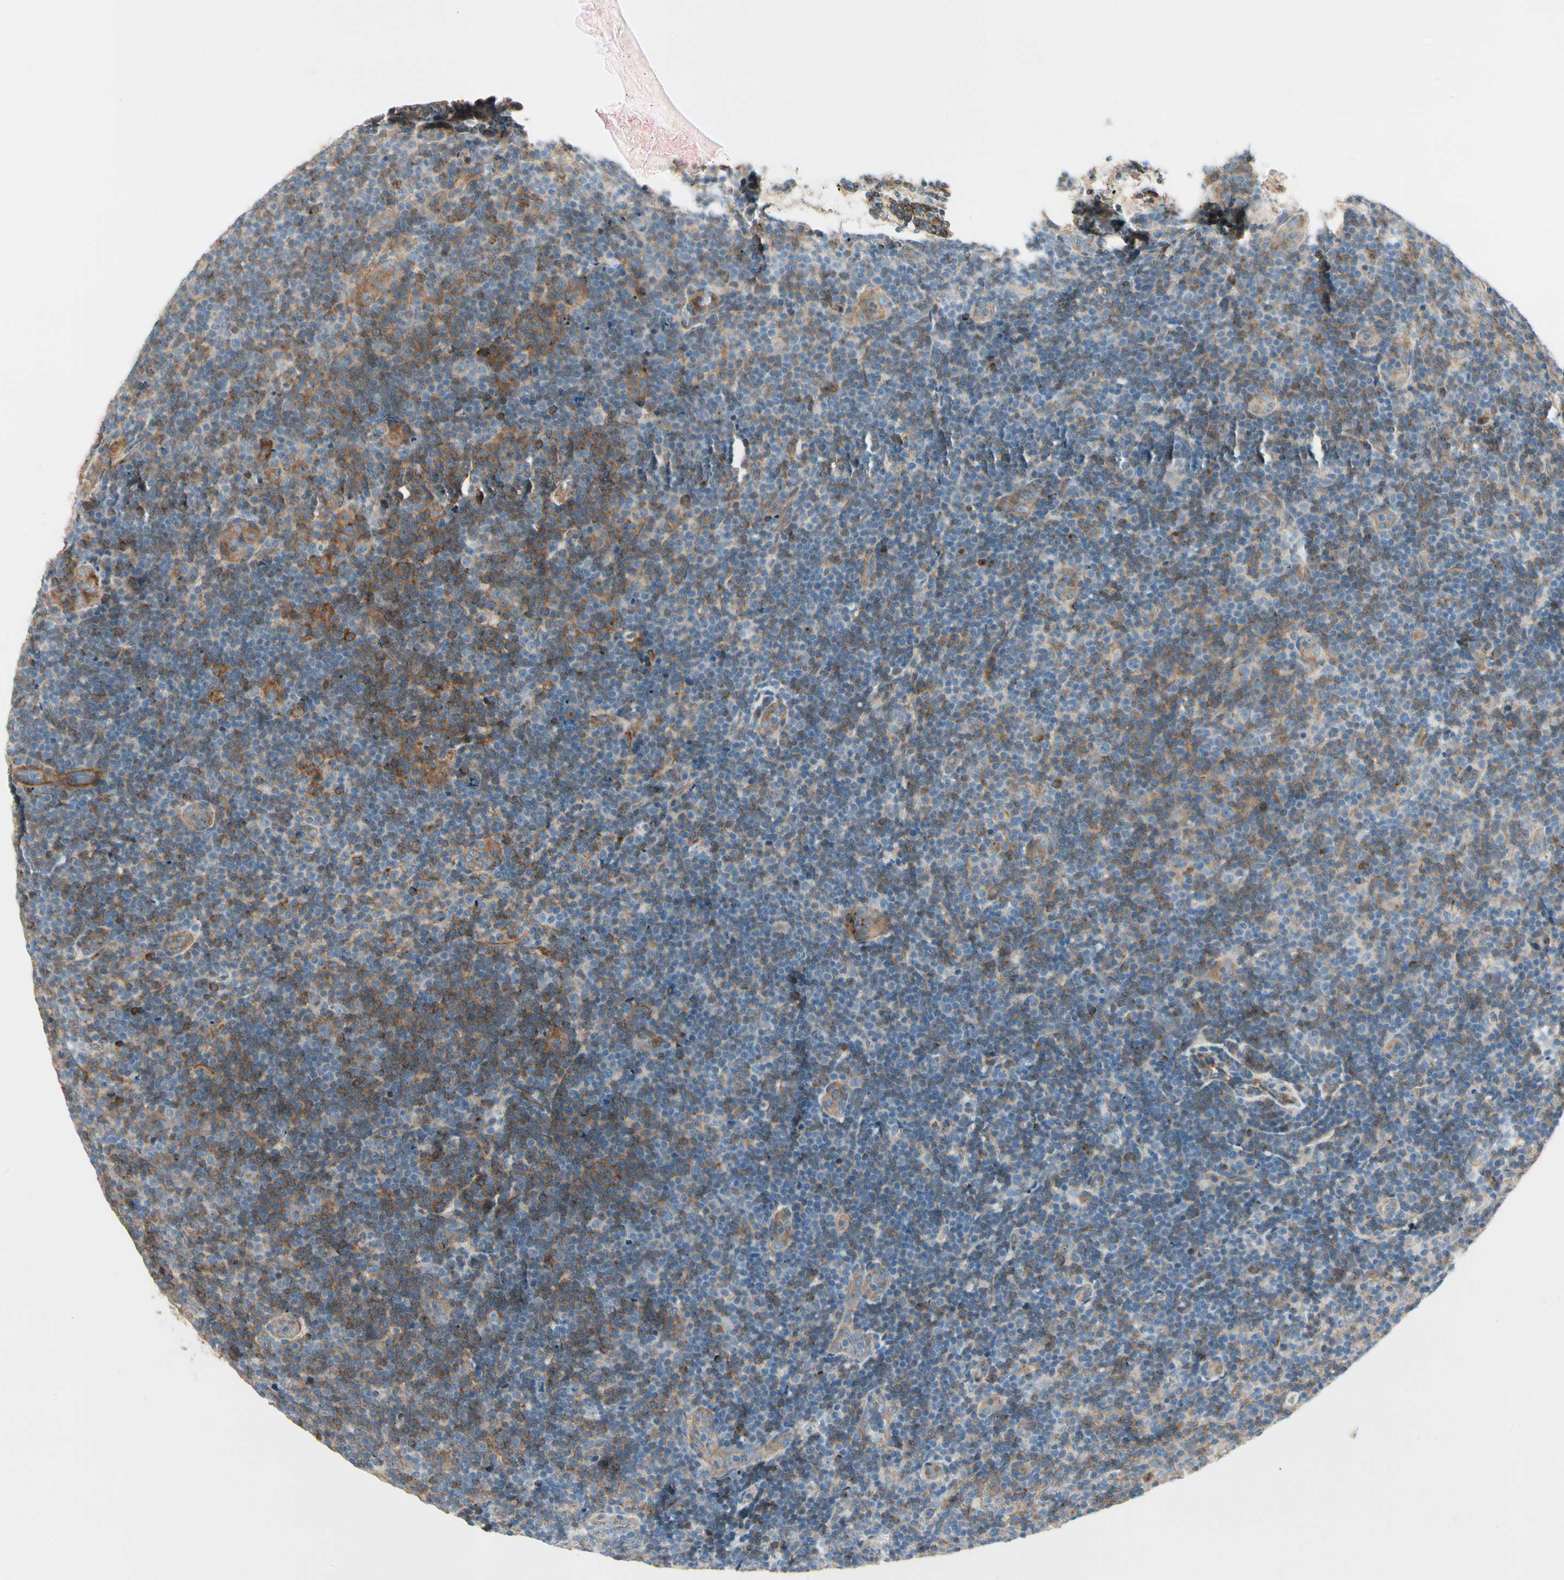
{"staining": {"intensity": "moderate", "quantity": "25%-75%", "location": "cytoplasmic/membranous"}, "tissue": "lymphoma", "cell_type": "Tumor cells", "image_type": "cancer", "snomed": [{"axis": "morphology", "description": "Malignant lymphoma, non-Hodgkin's type, Low grade"}, {"axis": "topography", "description": "Lymph node"}], "caption": "Human lymphoma stained for a protein (brown) demonstrates moderate cytoplasmic/membranous positive staining in about 25%-75% of tumor cells.", "gene": "ABCA3", "patient": {"sex": "male", "age": 83}}